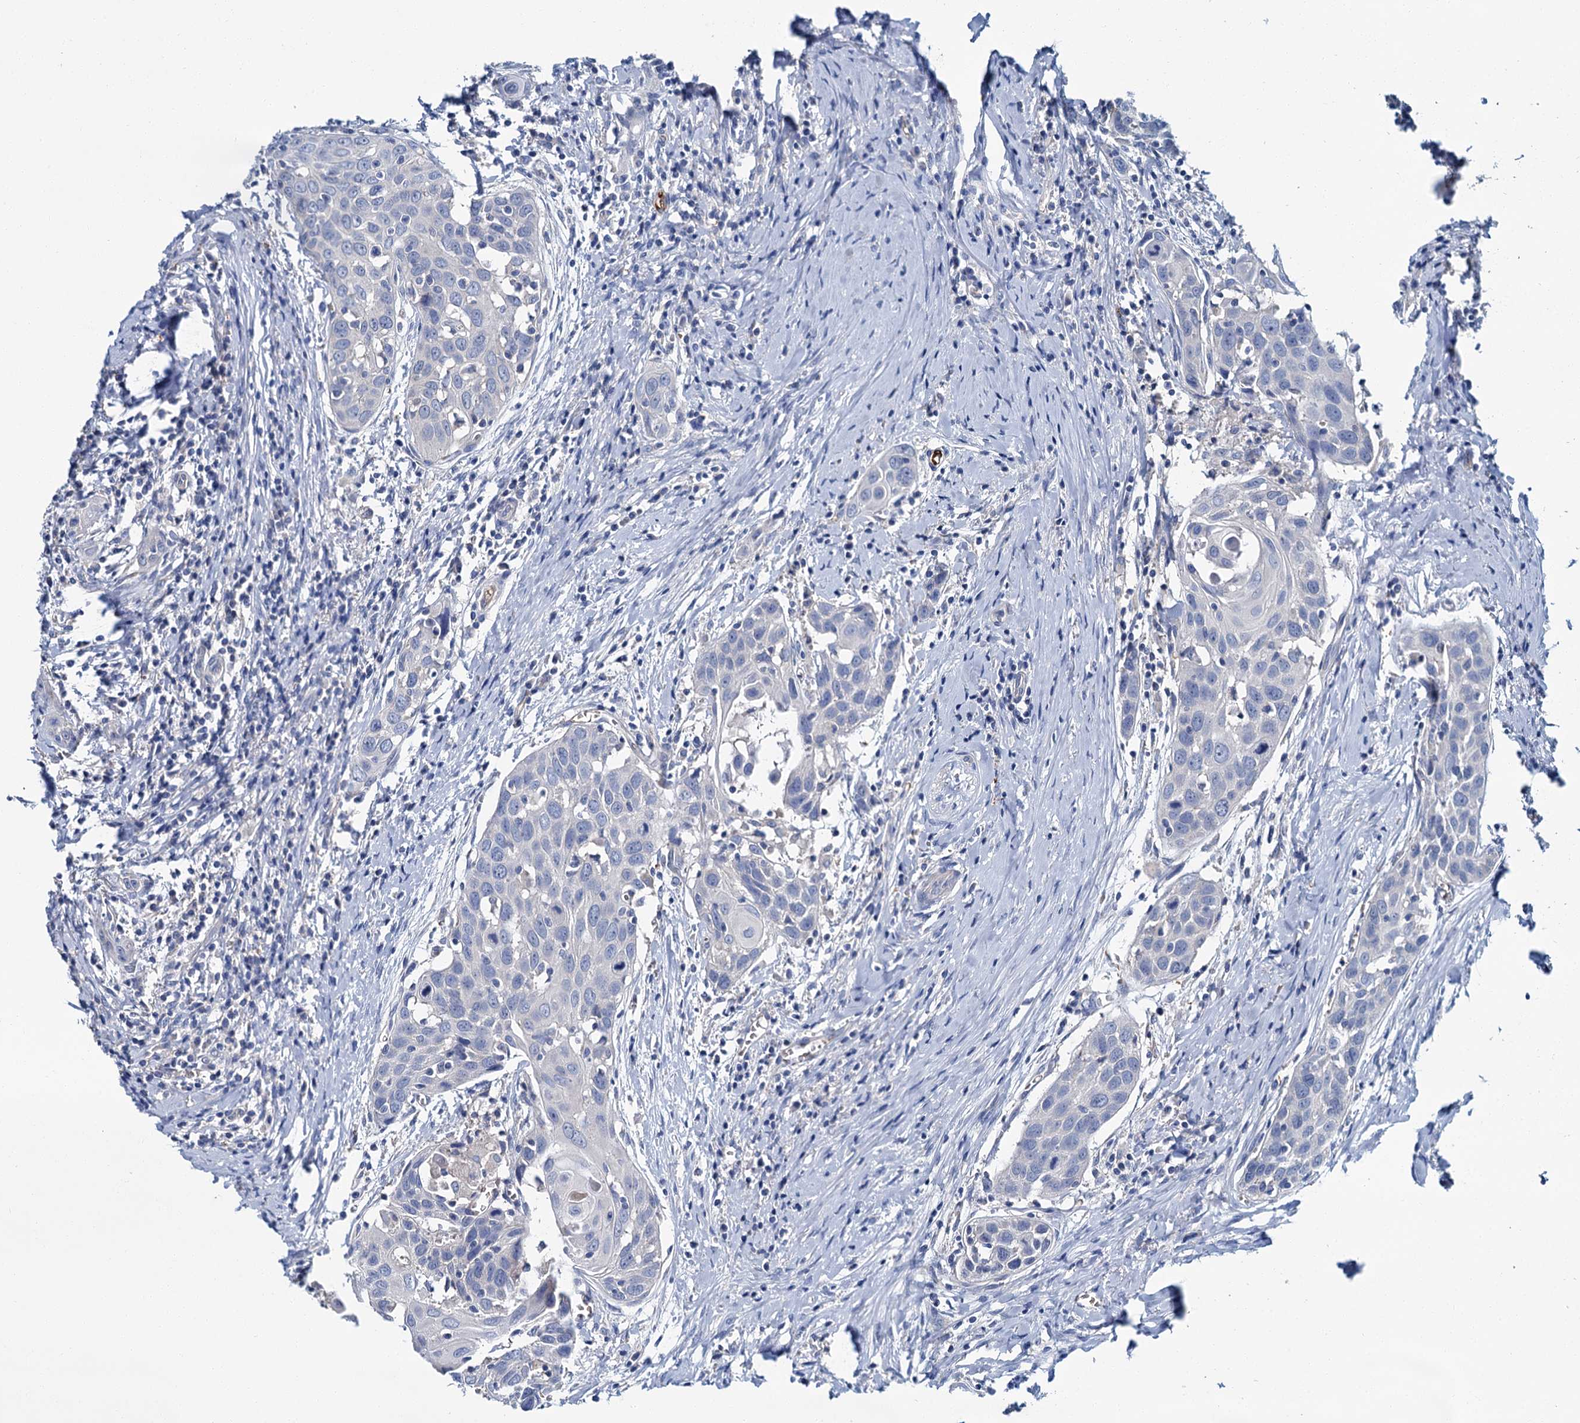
{"staining": {"intensity": "negative", "quantity": "none", "location": "none"}, "tissue": "head and neck cancer", "cell_type": "Tumor cells", "image_type": "cancer", "snomed": [{"axis": "morphology", "description": "Squamous cell carcinoma, NOS"}, {"axis": "topography", "description": "Oral tissue"}, {"axis": "topography", "description": "Head-Neck"}], "caption": "IHC micrograph of neoplastic tissue: head and neck cancer stained with DAB (3,3'-diaminobenzidine) reveals no significant protein expression in tumor cells.", "gene": "ATG2A", "patient": {"sex": "female", "age": 50}}